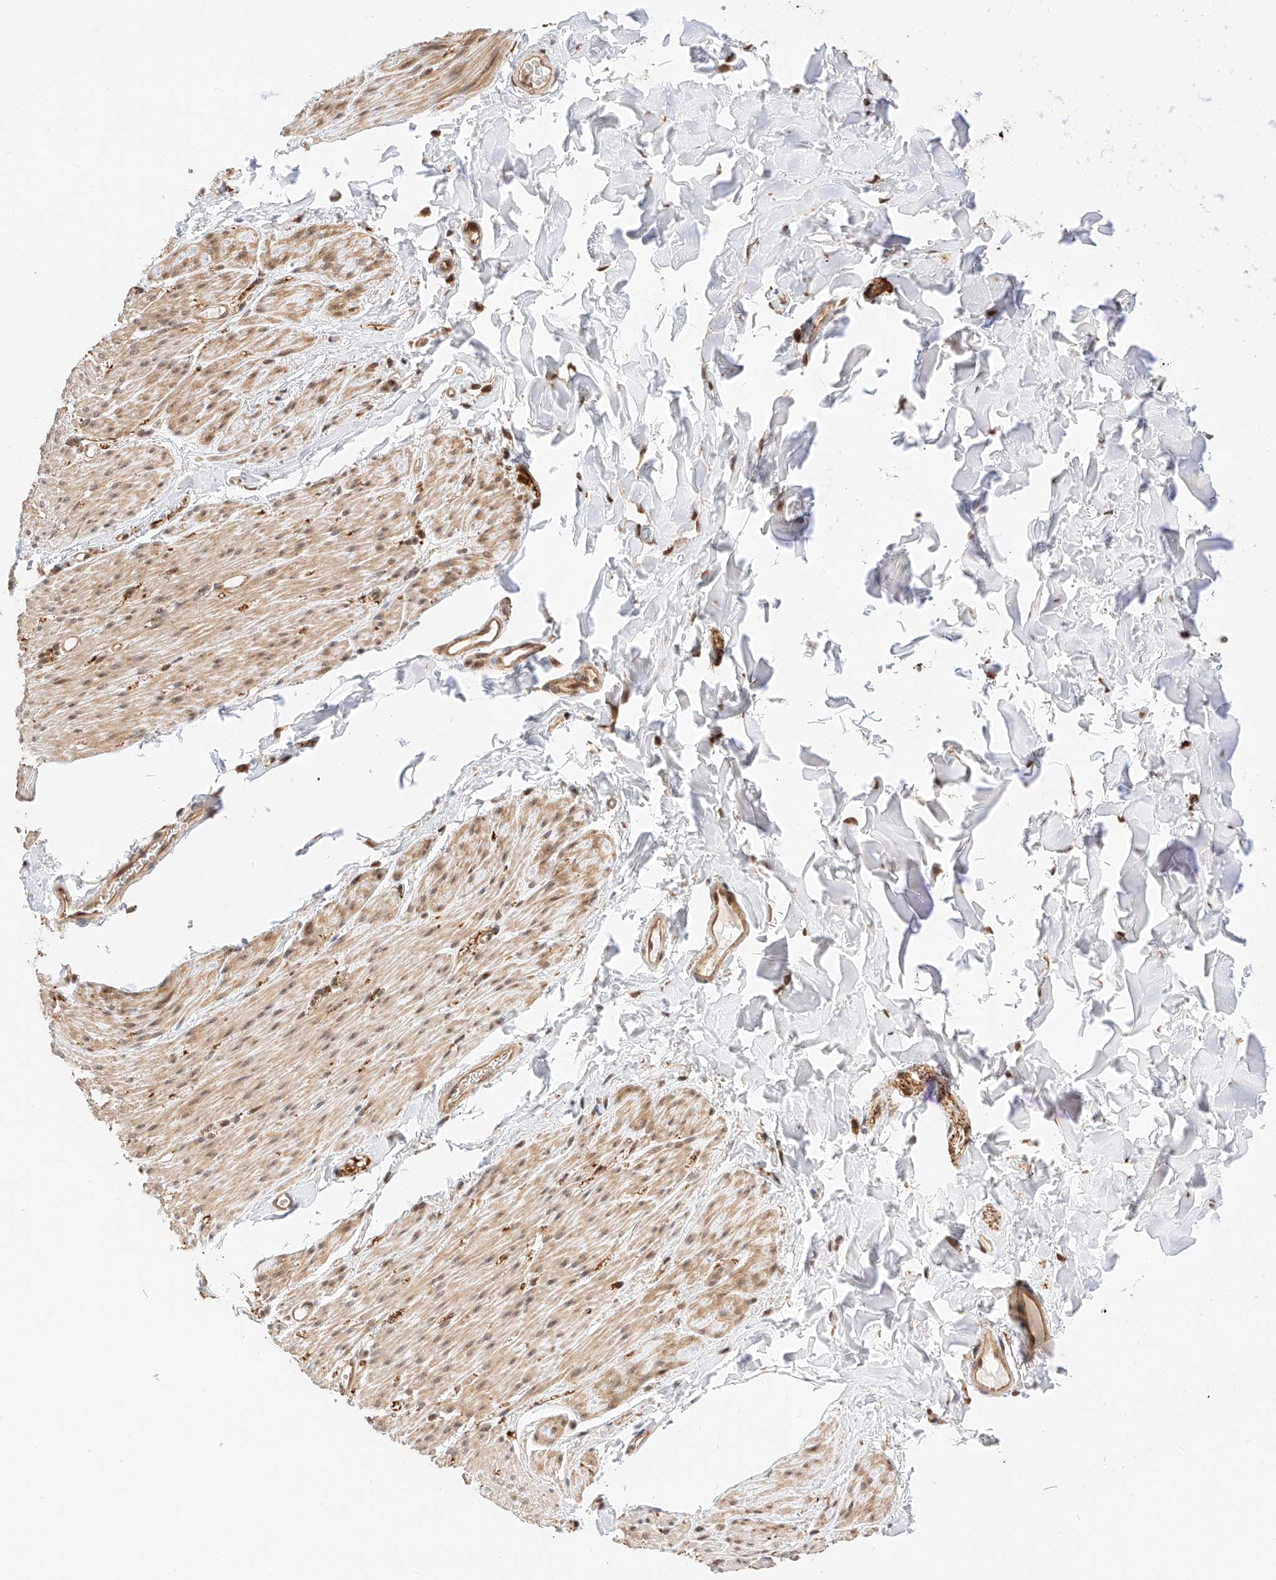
{"staining": {"intensity": "weak", "quantity": "25%-75%", "location": "cytoplasmic/membranous"}, "tissue": "smooth muscle", "cell_type": "Smooth muscle cells", "image_type": "normal", "snomed": [{"axis": "morphology", "description": "Normal tissue, NOS"}, {"axis": "topography", "description": "Colon"}, {"axis": "topography", "description": "Peripheral nerve tissue"}], "caption": "Protein staining exhibits weak cytoplasmic/membranous expression in about 25%-75% of smooth muscle cells in benign smooth muscle.", "gene": "EIF4H", "patient": {"sex": "female", "age": 61}}